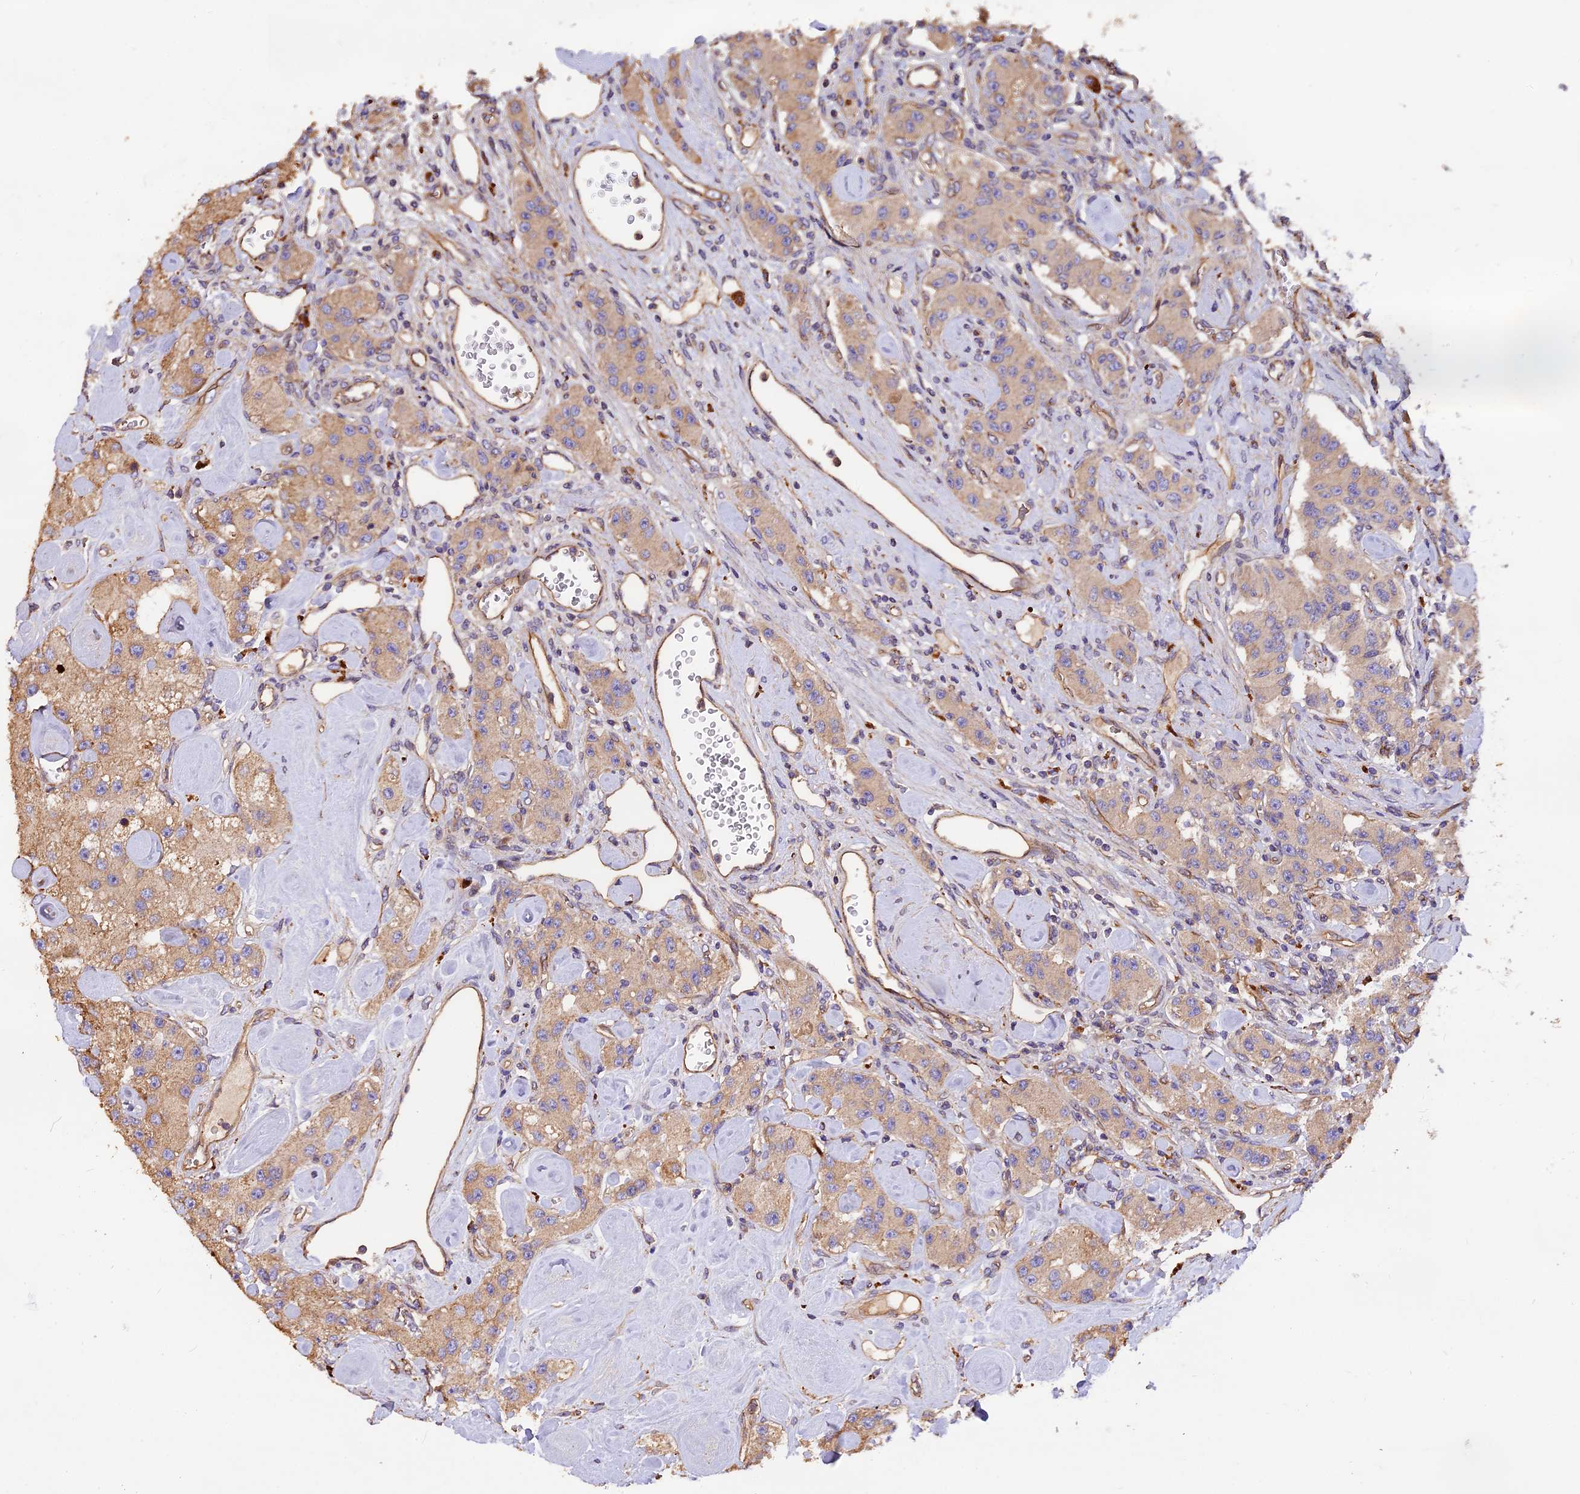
{"staining": {"intensity": "weak", "quantity": "25%-75%", "location": "cytoplasmic/membranous"}, "tissue": "carcinoid", "cell_type": "Tumor cells", "image_type": "cancer", "snomed": [{"axis": "morphology", "description": "Carcinoid, malignant, NOS"}, {"axis": "topography", "description": "Pancreas"}], "caption": "High-magnification brightfield microscopy of carcinoid (malignant) stained with DAB (3,3'-diaminobenzidine) (brown) and counterstained with hematoxylin (blue). tumor cells exhibit weak cytoplasmic/membranous staining is appreciated in about25%-75% of cells. The protein is shown in brown color, while the nuclei are stained blue.", "gene": "ERMARD", "patient": {"sex": "male", "age": 41}}